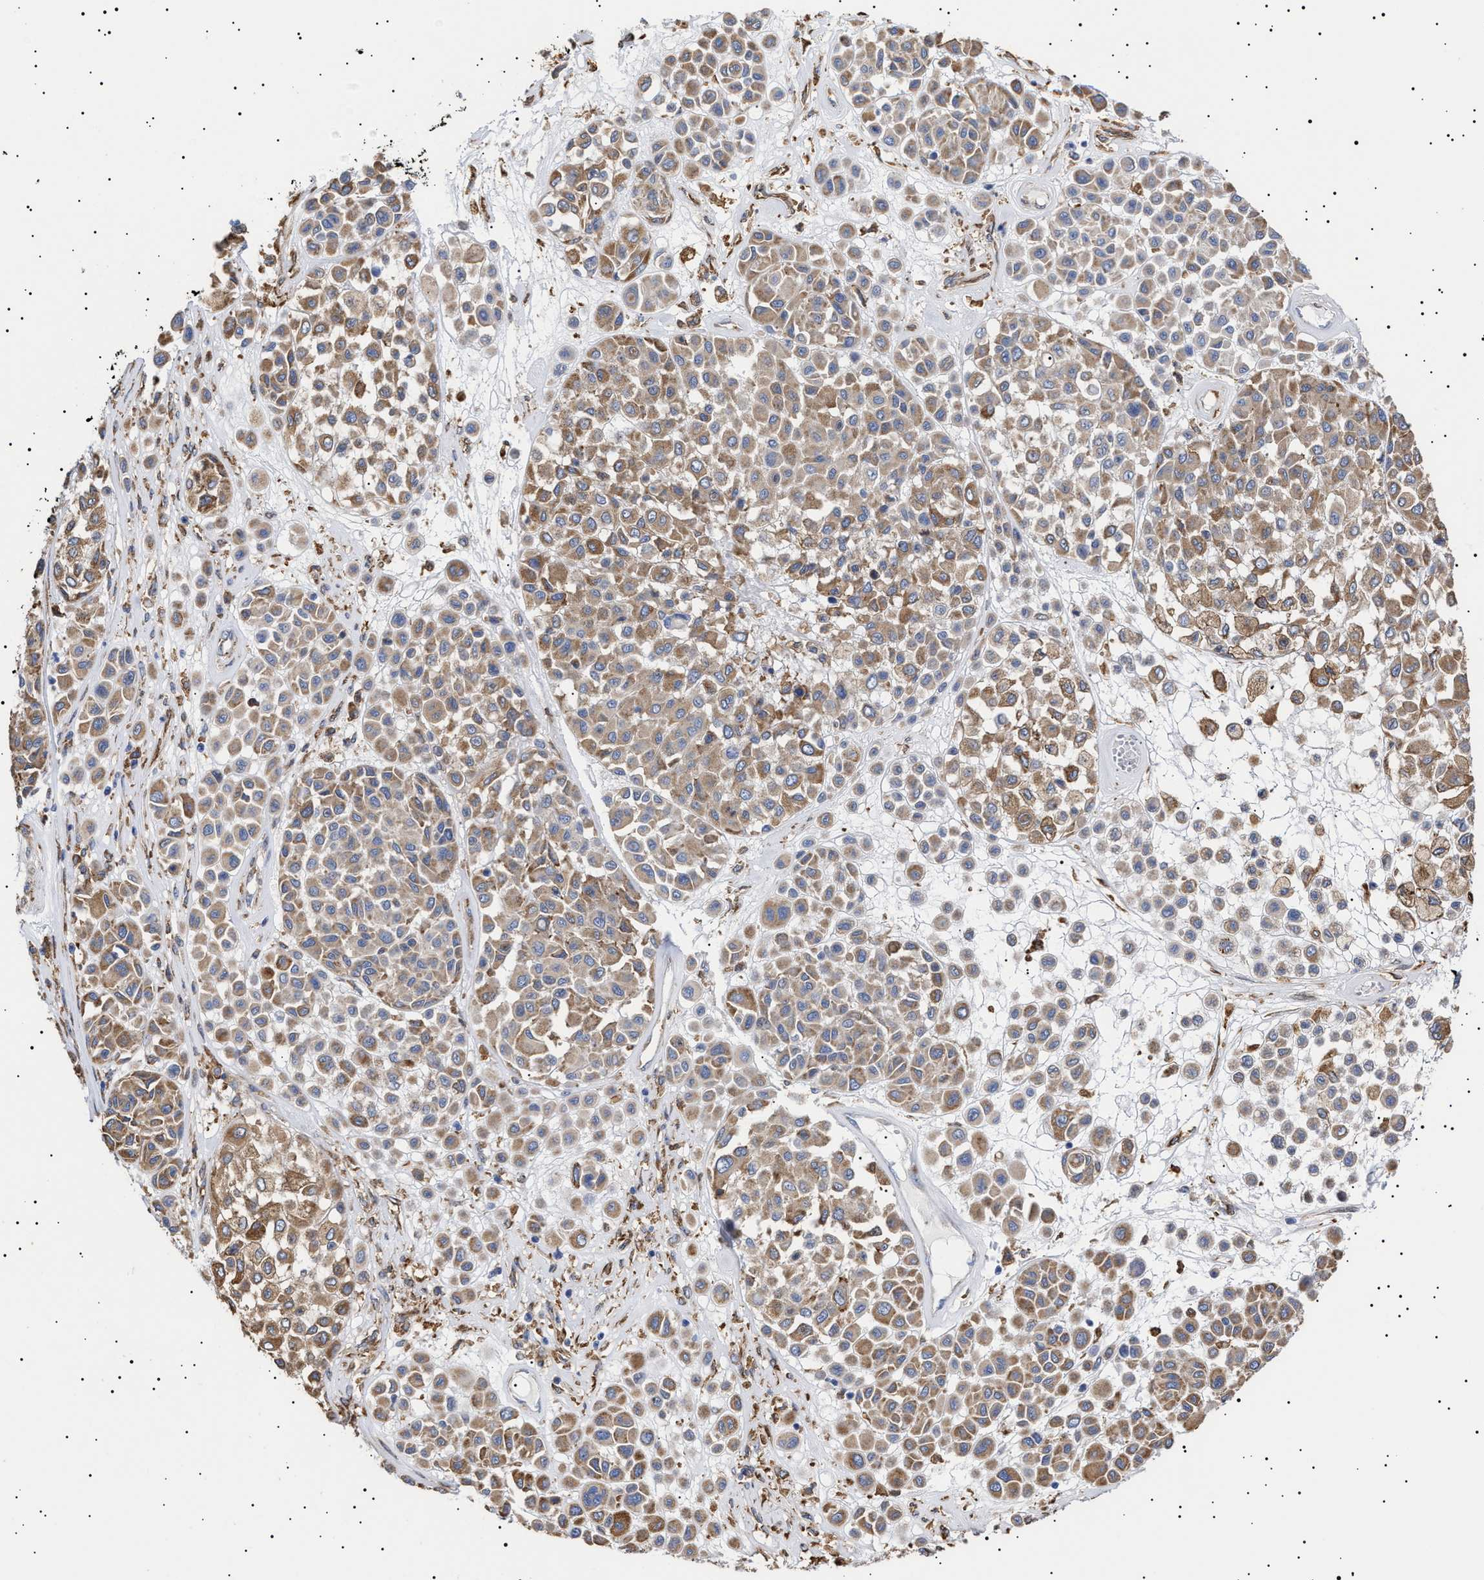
{"staining": {"intensity": "moderate", "quantity": ">75%", "location": "cytoplasmic/membranous"}, "tissue": "melanoma", "cell_type": "Tumor cells", "image_type": "cancer", "snomed": [{"axis": "morphology", "description": "Malignant melanoma, Metastatic site"}, {"axis": "topography", "description": "Soft tissue"}], "caption": "Immunohistochemistry (DAB) staining of melanoma reveals moderate cytoplasmic/membranous protein staining in approximately >75% of tumor cells. (DAB (3,3'-diaminobenzidine) IHC, brown staining for protein, blue staining for nuclei).", "gene": "ERCC6L2", "patient": {"sex": "male", "age": 41}}